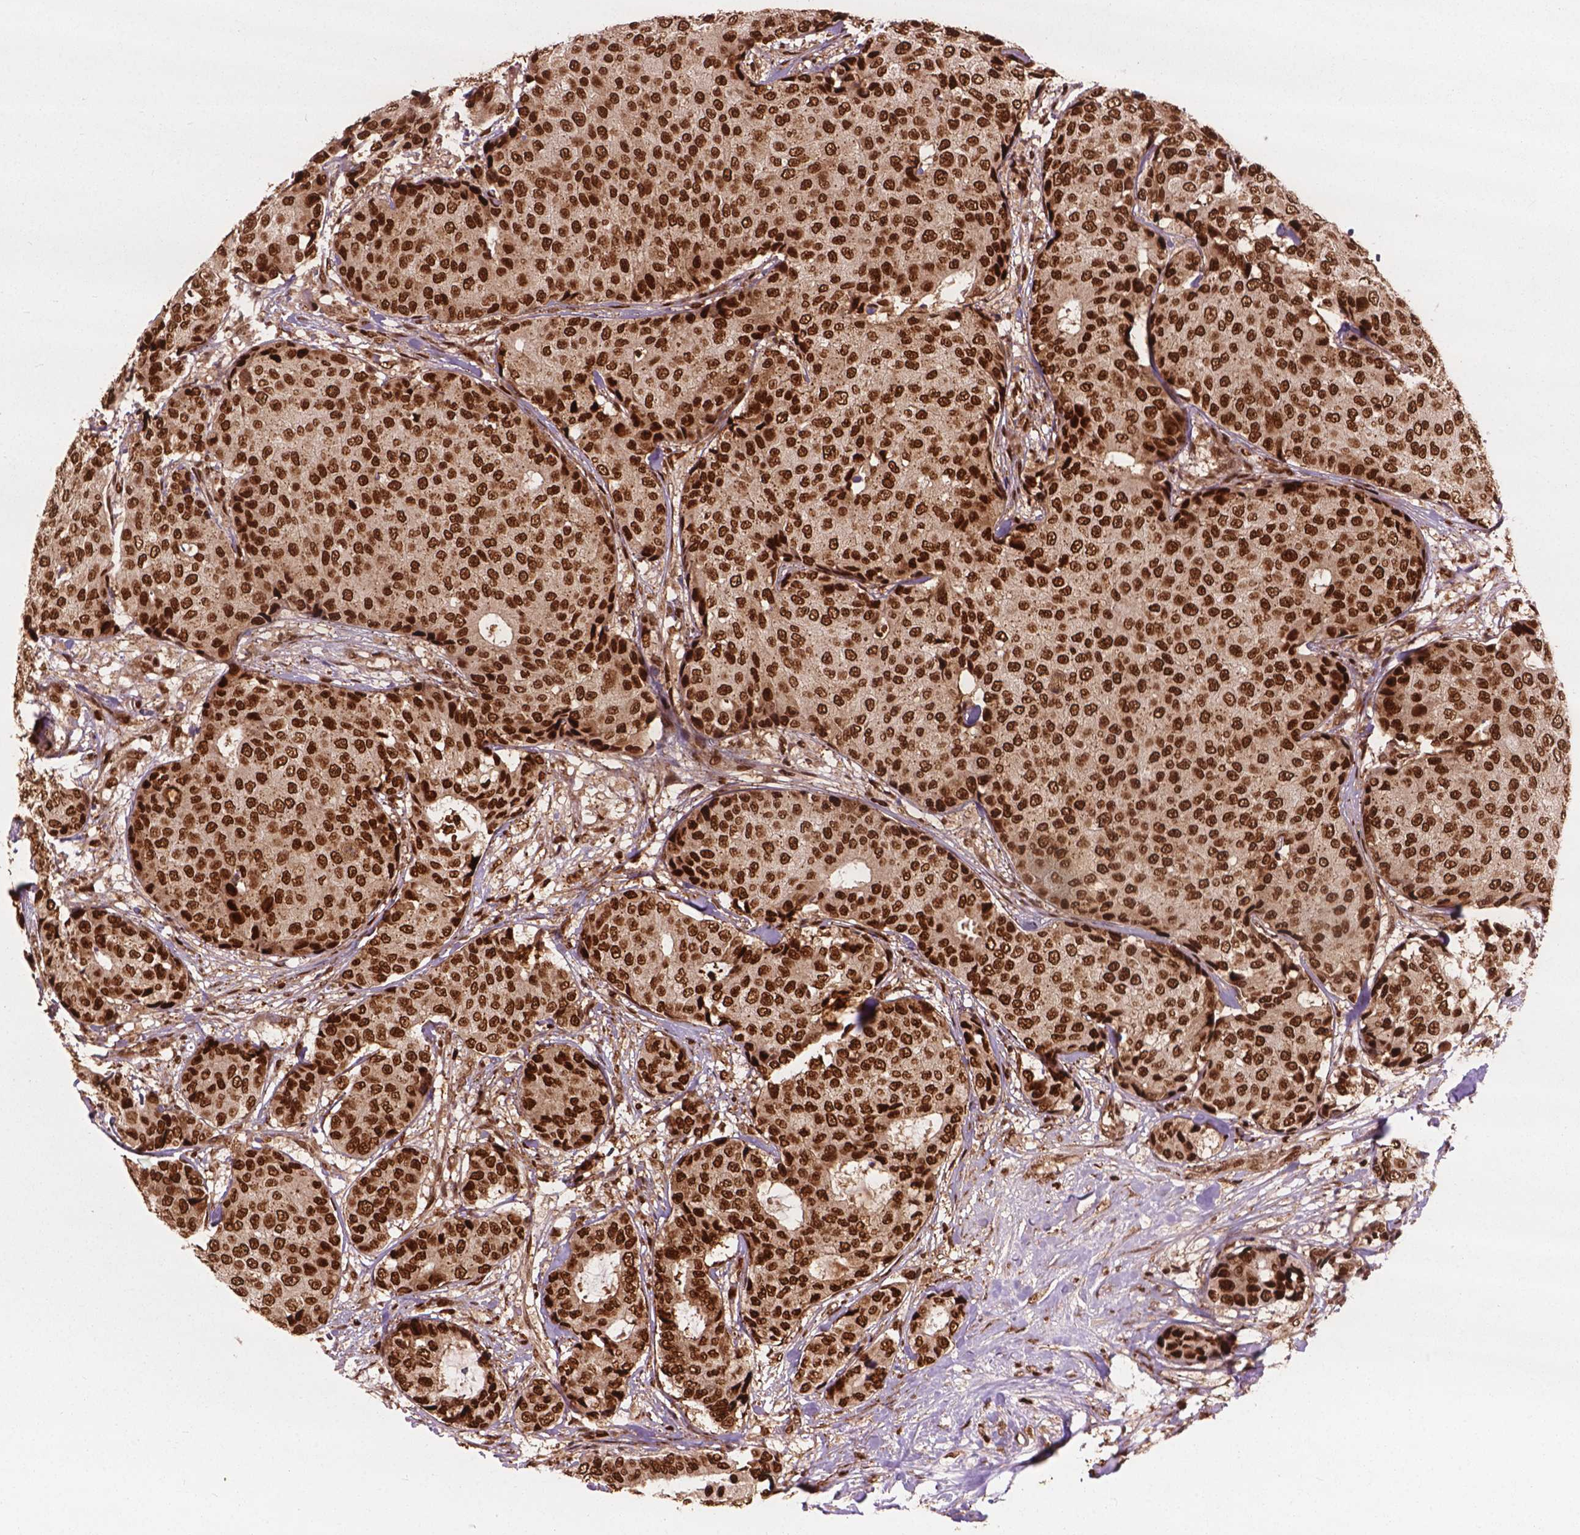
{"staining": {"intensity": "moderate", "quantity": ">75%", "location": "nuclear"}, "tissue": "breast cancer", "cell_type": "Tumor cells", "image_type": "cancer", "snomed": [{"axis": "morphology", "description": "Duct carcinoma"}, {"axis": "topography", "description": "Breast"}], "caption": "A photomicrograph showing moderate nuclear staining in approximately >75% of tumor cells in breast cancer (invasive ductal carcinoma), as visualized by brown immunohistochemical staining.", "gene": "ANP32B", "patient": {"sex": "female", "age": 75}}